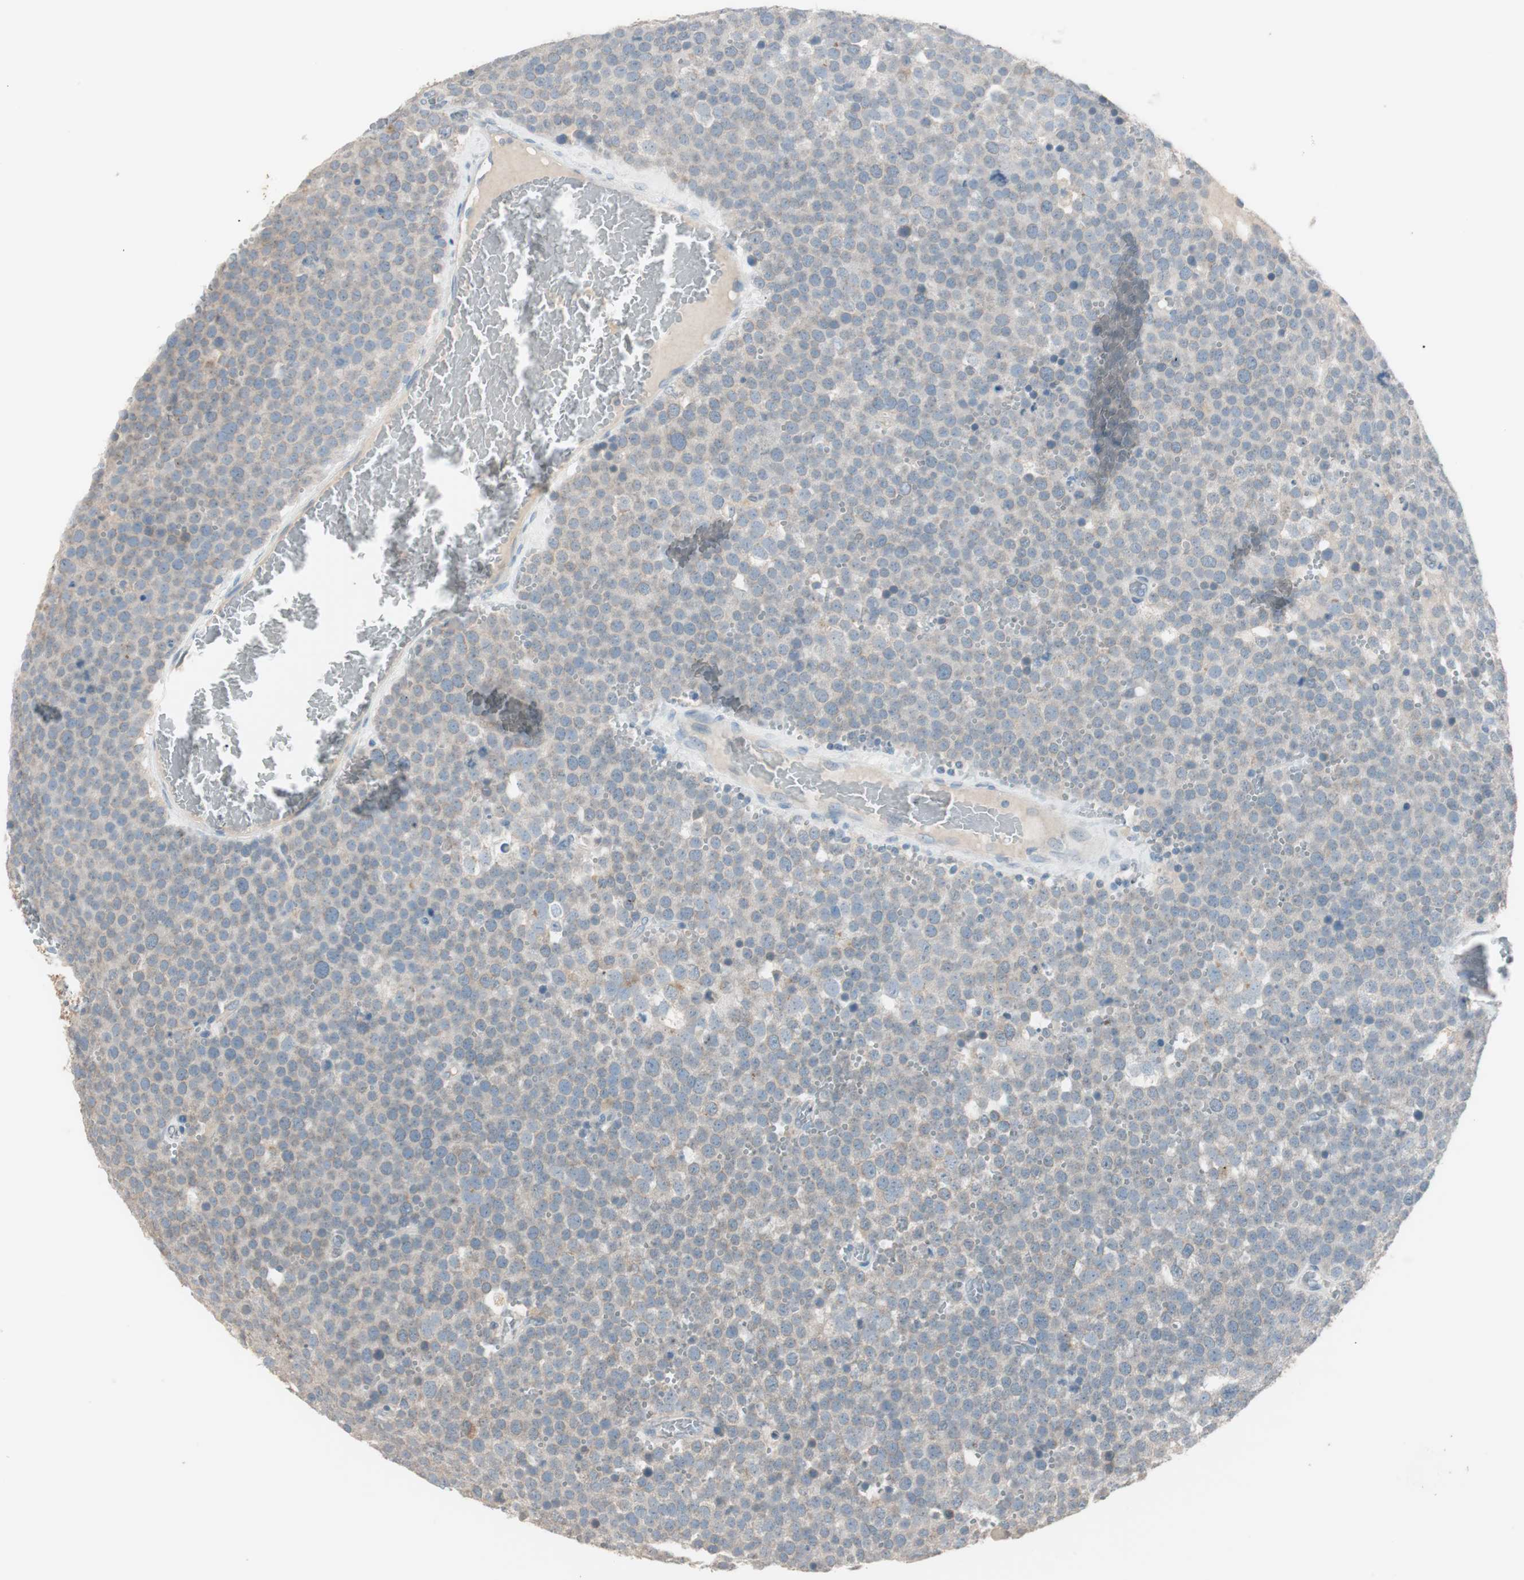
{"staining": {"intensity": "weak", "quantity": "<25%", "location": "cytoplasmic/membranous"}, "tissue": "testis cancer", "cell_type": "Tumor cells", "image_type": "cancer", "snomed": [{"axis": "morphology", "description": "Seminoma, NOS"}, {"axis": "topography", "description": "Testis"}], "caption": "The image displays no significant positivity in tumor cells of testis cancer.", "gene": "KHK", "patient": {"sex": "male", "age": 71}}